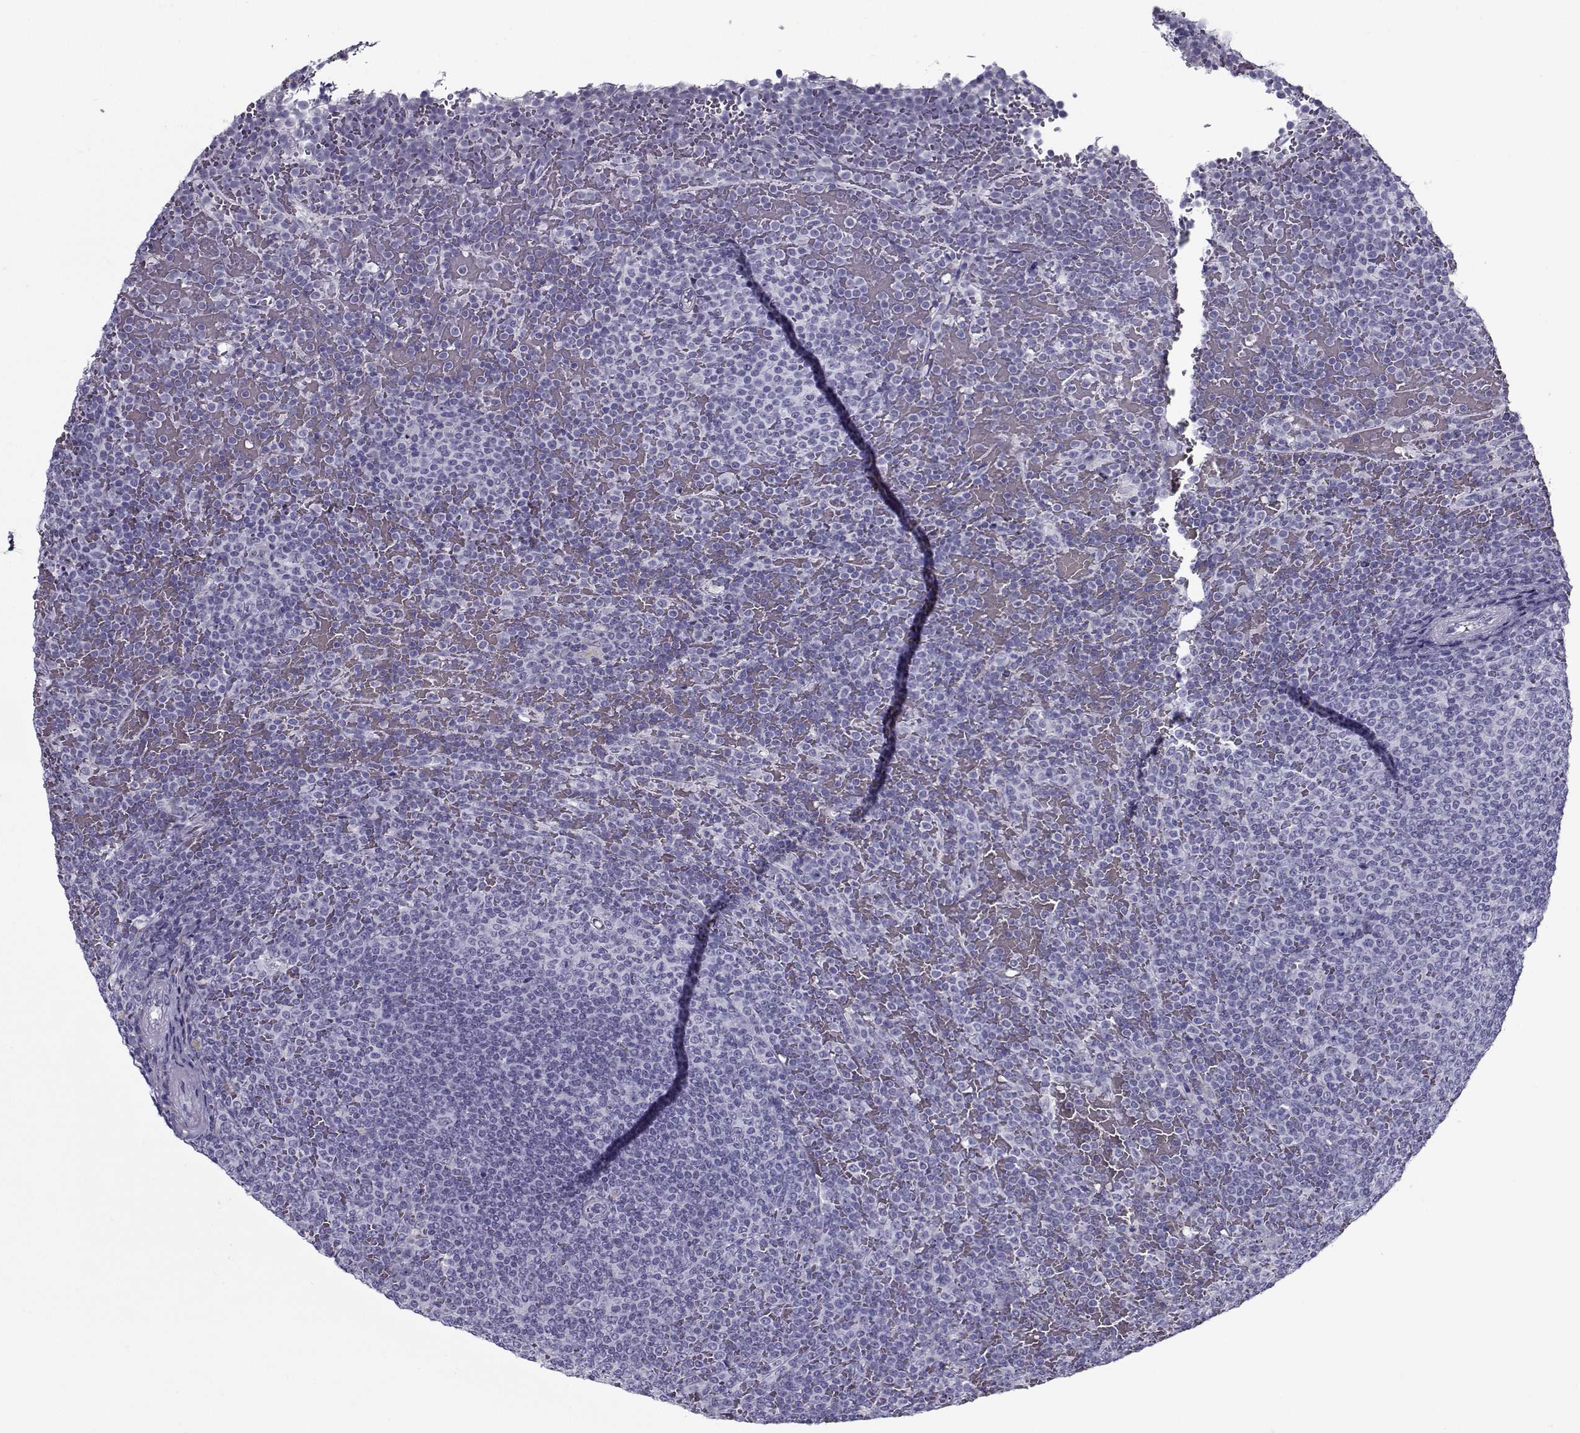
{"staining": {"intensity": "negative", "quantity": "none", "location": "none"}, "tissue": "lymphoma", "cell_type": "Tumor cells", "image_type": "cancer", "snomed": [{"axis": "morphology", "description": "Malignant lymphoma, non-Hodgkin's type, Low grade"}, {"axis": "topography", "description": "Spleen"}], "caption": "The micrograph shows no significant expression in tumor cells of lymphoma.", "gene": "GAGE2A", "patient": {"sex": "female", "age": 77}}